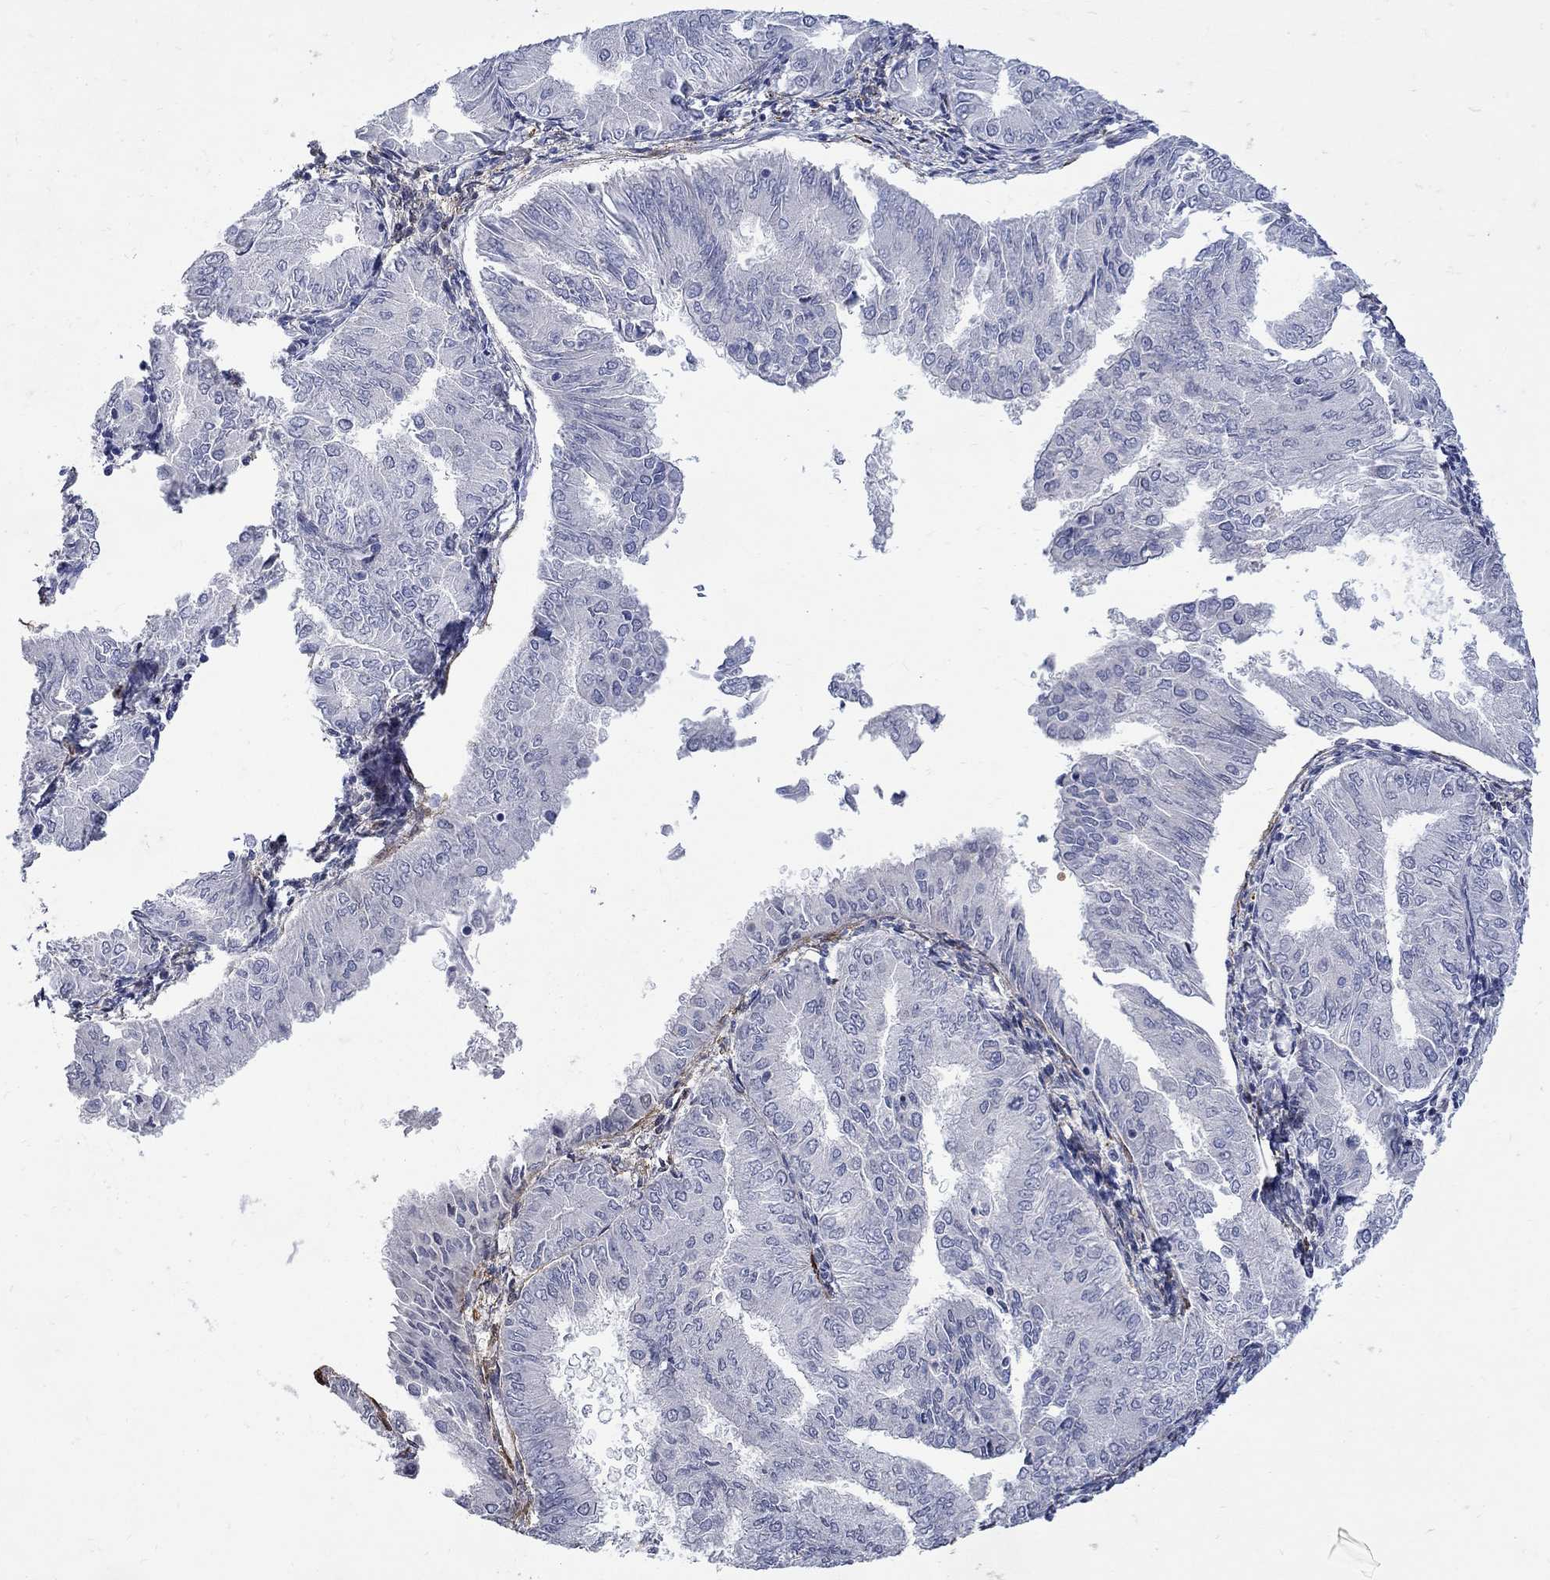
{"staining": {"intensity": "negative", "quantity": "none", "location": "none"}, "tissue": "endometrial cancer", "cell_type": "Tumor cells", "image_type": "cancer", "snomed": [{"axis": "morphology", "description": "Adenocarcinoma, NOS"}, {"axis": "topography", "description": "Endometrium"}], "caption": "Micrograph shows no protein staining in tumor cells of endometrial cancer tissue.", "gene": "TGM2", "patient": {"sex": "female", "age": 53}}